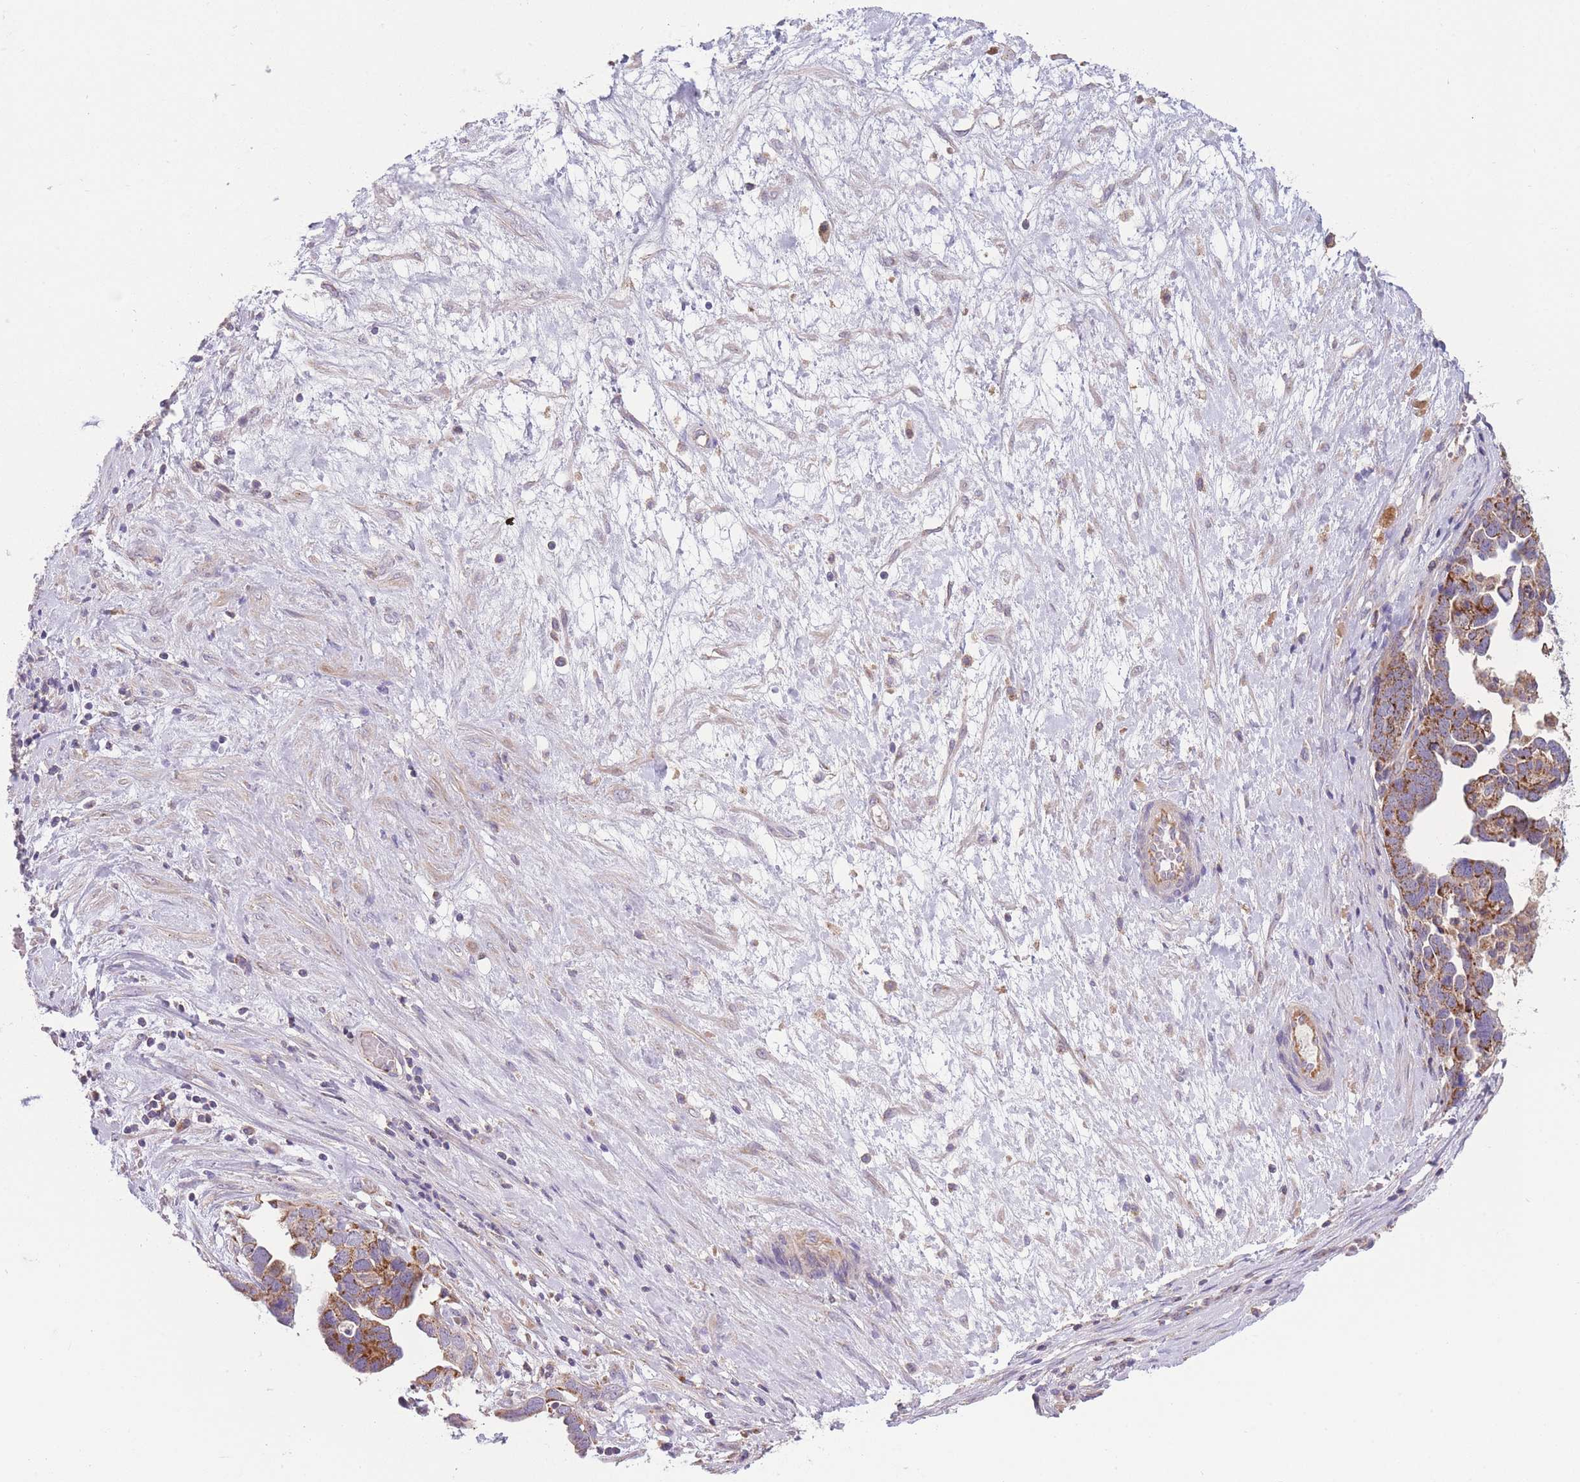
{"staining": {"intensity": "moderate", "quantity": ">75%", "location": "cytoplasmic/membranous"}, "tissue": "ovarian cancer", "cell_type": "Tumor cells", "image_type": "cancer", "snomed": [{"axis": "morphology", "description": "Cystadenocarcinoma, serous, NOS"}, {"axis": "topography", "description": "Ovary"}], "caption": "A brown stain shows moderate cytoplasmic/membranous staining of a protein in serous cystadenocarcinoma (ovarian) tumor cells.", "gene": "SLC25A42", "patient": {"sex": "female", "age": 54}}